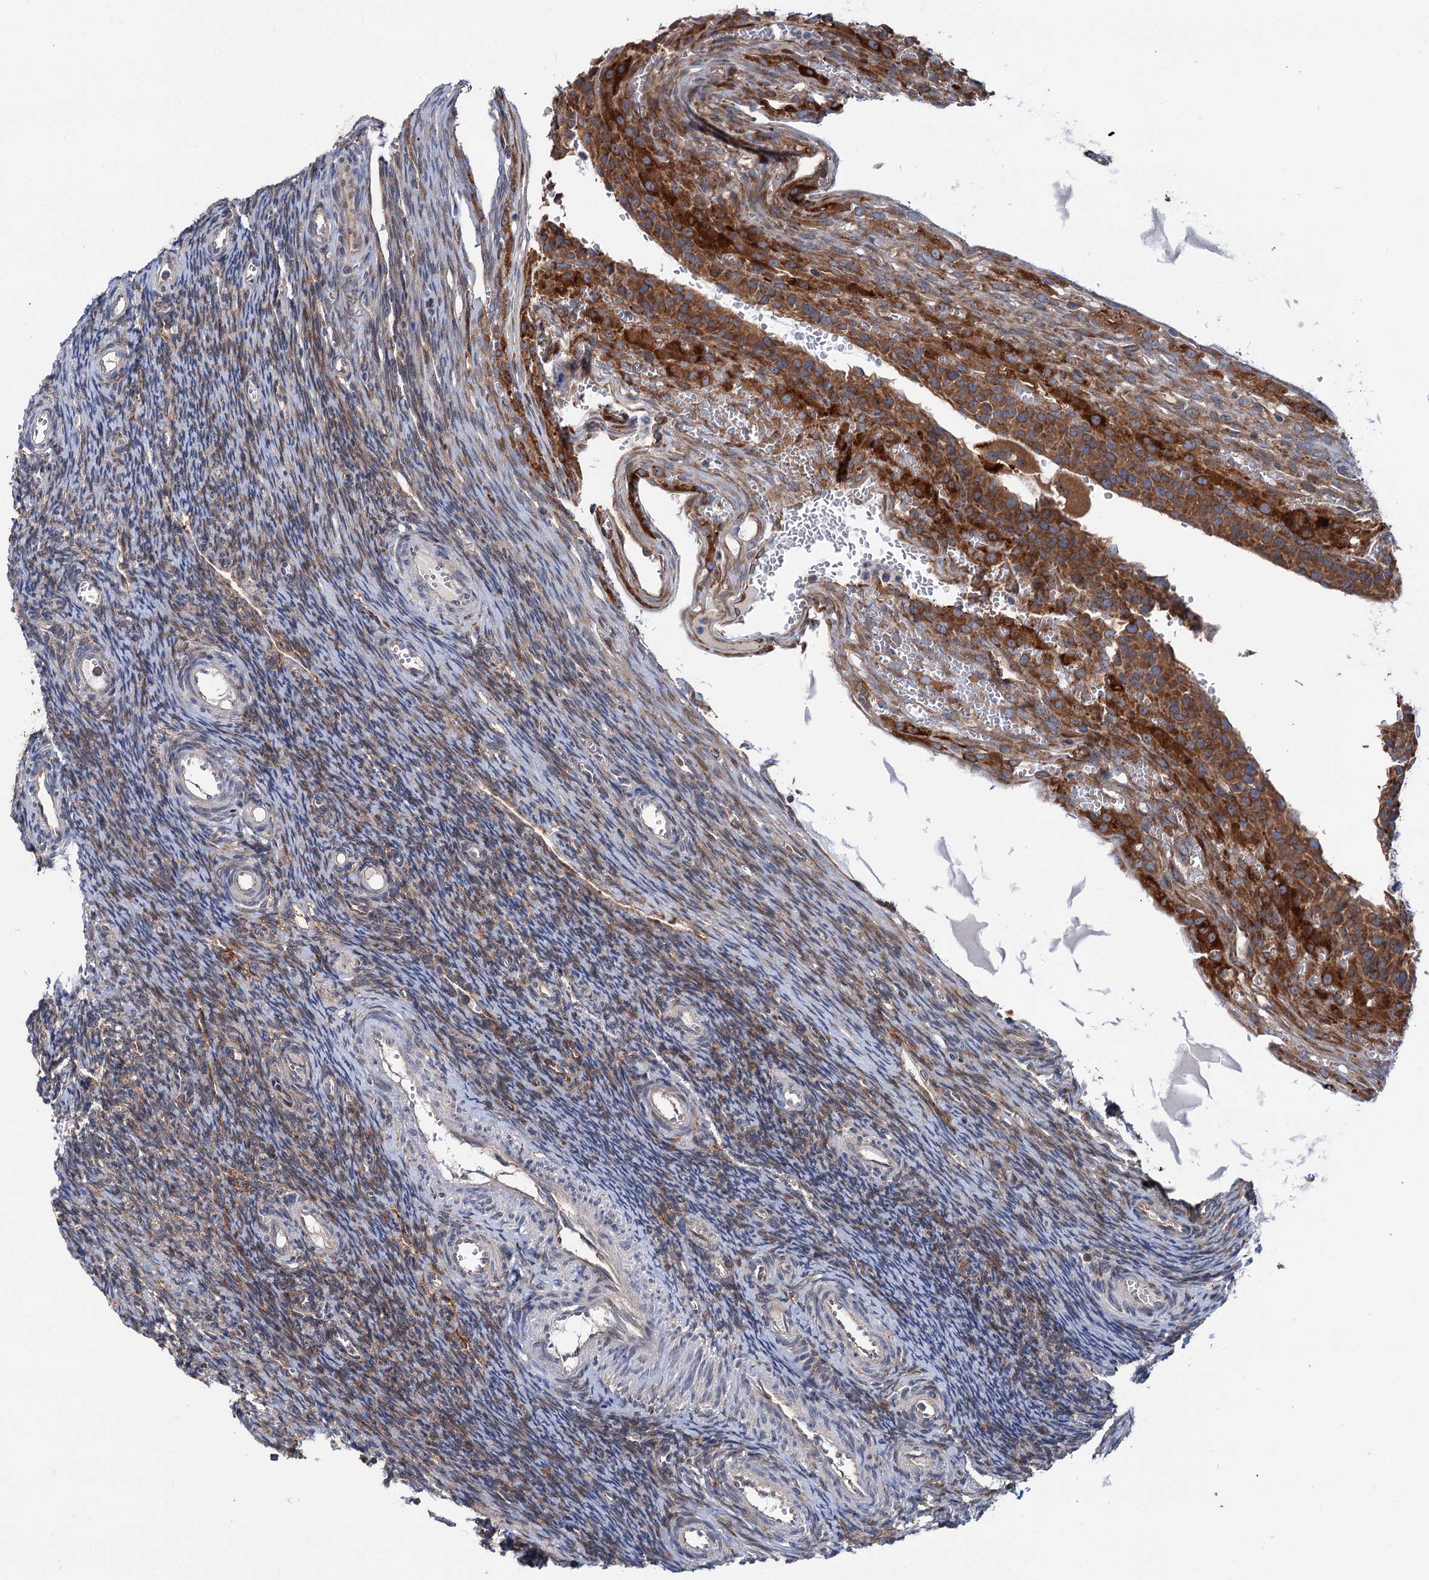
{"staining": {"intensity": "moderate", "quantity": "<25%", "location": "cytoplasmic/membranous"}, "tissue": "ovary", "cell_type": "Ovarian stroma cells", "image_type": "normal", "snomed": [{"axis": "morphology", "description": "Normal tissue, NOS"}, {"axis": "topography", "description": "Ovary"}], "caption": "DAB (3,3'-diaminobenzidine) immunohistochemical staining of normal human ovary displays moderate cytoplasmic/membranous protein positivity in about <25% of ovarian stroma cells.", "gene": "PTDSS2", "patient": {"sex": "female", "age": 39}}